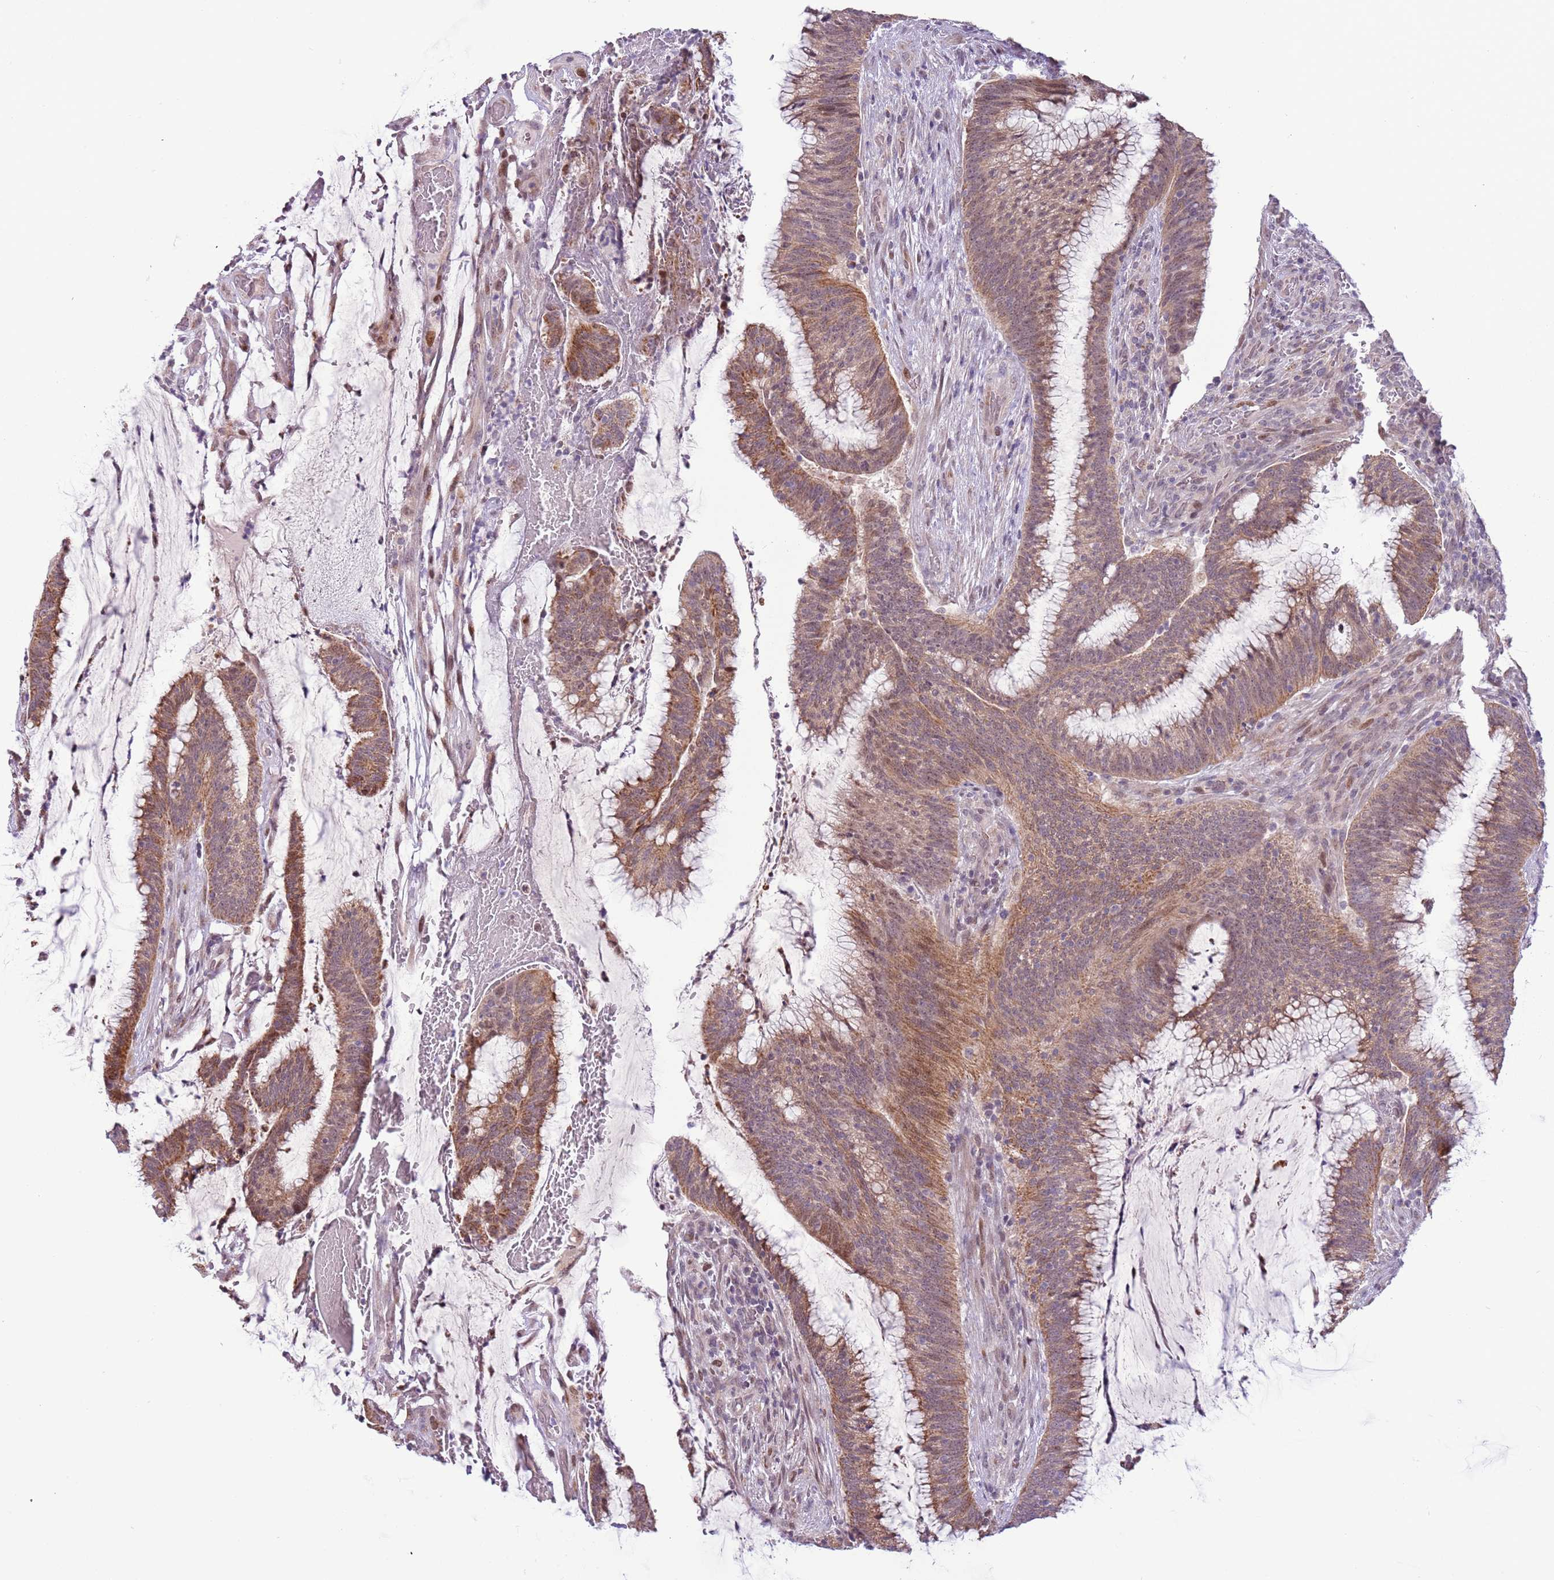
{"staining": {"intensity": "moderate", "quantity": ">75%", "location": "cytoplasmic/membranous"}, "tissue": "colorectal cancer", "cell_type": "Tumor cells", "image_type": "cancer", "snomed": [{"axis": "morphology", "description": "Adenocarcinoma, NOS"}, {"axis": "topography", "description": "Rectum"}], "caption": "Immunohistochemistry (IHC) micrograph of neoplastic tissue: human colorectal adenocarcinoma stained using immunohistochemistry demonstrates medium levels of moderate protein expression localized specifically in the cytoplasmic/membranous of tumor cells, appearing as a cytoplasmic/membranous brown color.", "gene": "MLLT11", "patient": {"sex": "female", "age": 77}}